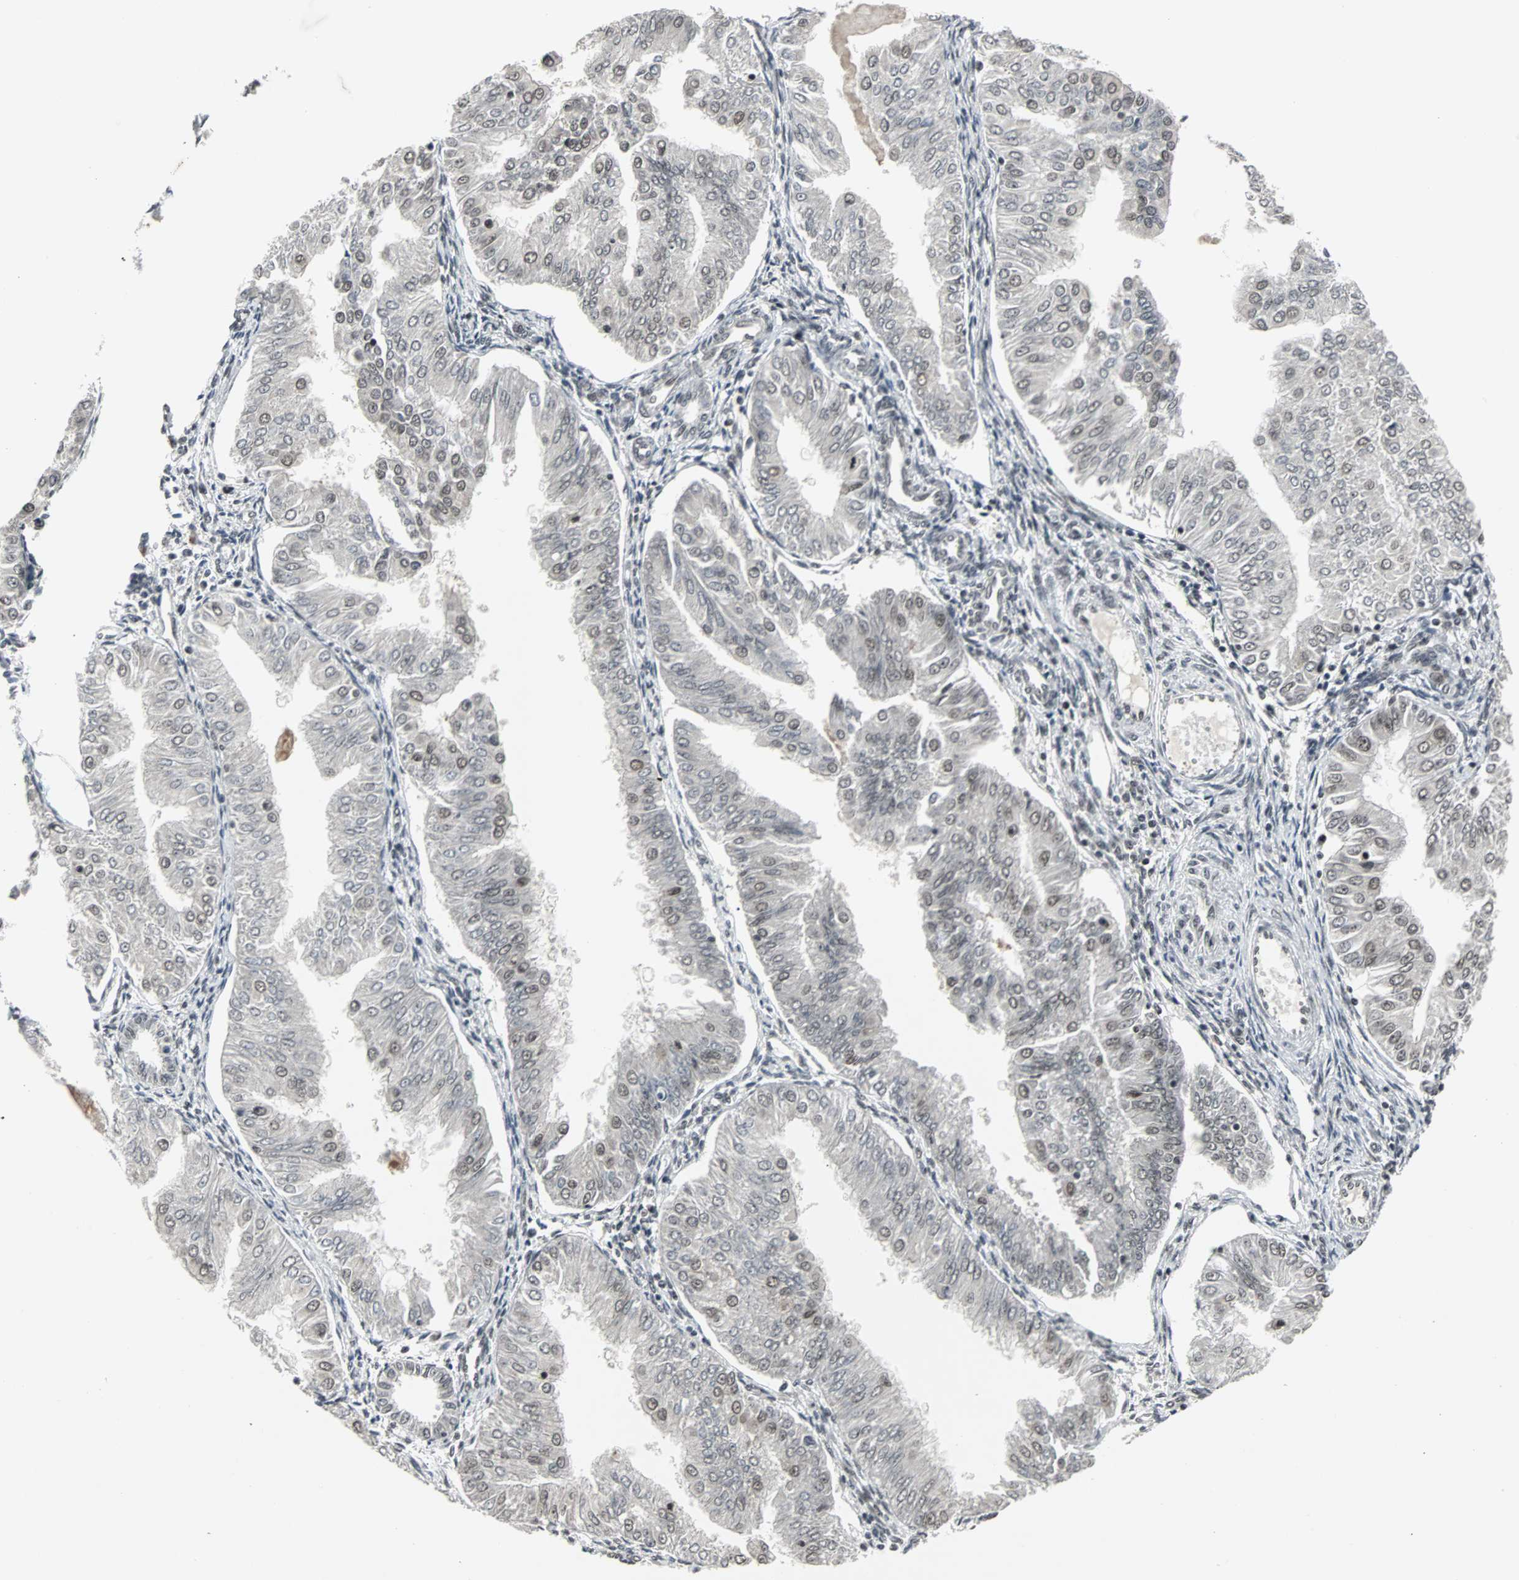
{"staining": {"intensity": "weak", "quantity": "<25%", "location": "nuclear"}, "tissue": "endometrial cancer", "cell_type": "Tumor cells", "image_type": "cancer", "snomed": [{"axis": "morphology", "description": "Adenocarcinoma, NOS"}, {"axis": "topography", "description": "Endometrium"}], "caption": "Immunohistochemistry (IHC) histopathology image of neoplastic tissue: endometrial cancer (adenocarcinoma) stained with DAB demonstrates no significant protein staining in tumor cells.", "gene": "PNKP", "patient": {"sex": "female", "age": 53}}